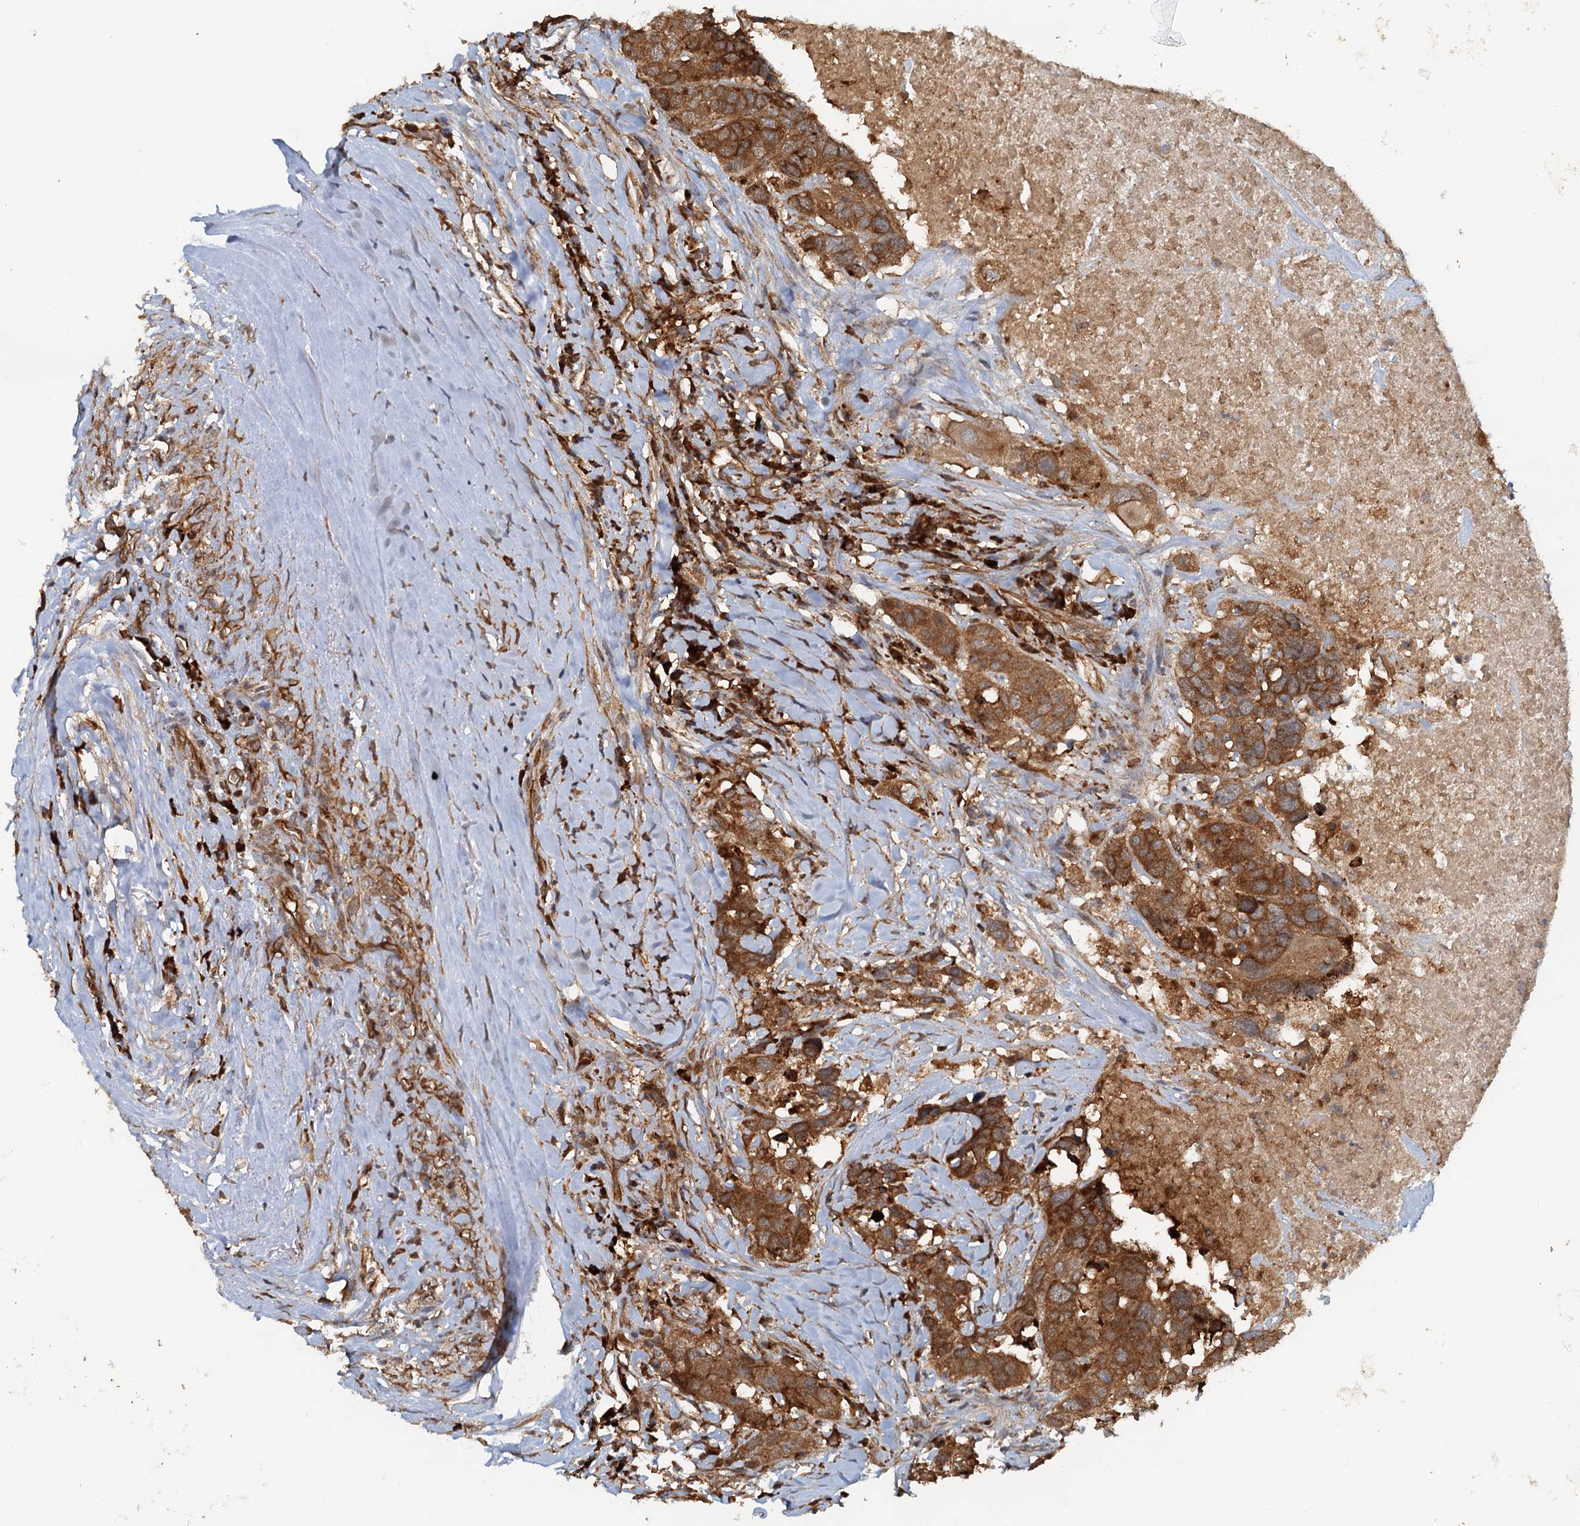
{"staining": {"intensity": "moderate", "quantity": ">75%", "location": "cytoplasmic/membranous"}, "tissue": "head and neck cancer", "cell_type": "Tumor cells", "image_type": "cancer", "snomed": [{"axis": "morphology", "description": "Squamous cell carcinoma, NOS"}, {"axis": "topography", "description": "Head-Neck"}], "caption": "The image displays staining of squamous cell carcinoma (head and neck), revealing moderate cytoplasmic/membranous protein staining (brown color) within tumor cells. The protein is stained brown, and the nuclei are stained in blue (DAB IHC with brightfield microscopy, high magnification).", "gene": "NIPAL3", "patient": {"sex": "male", "age": 66}}